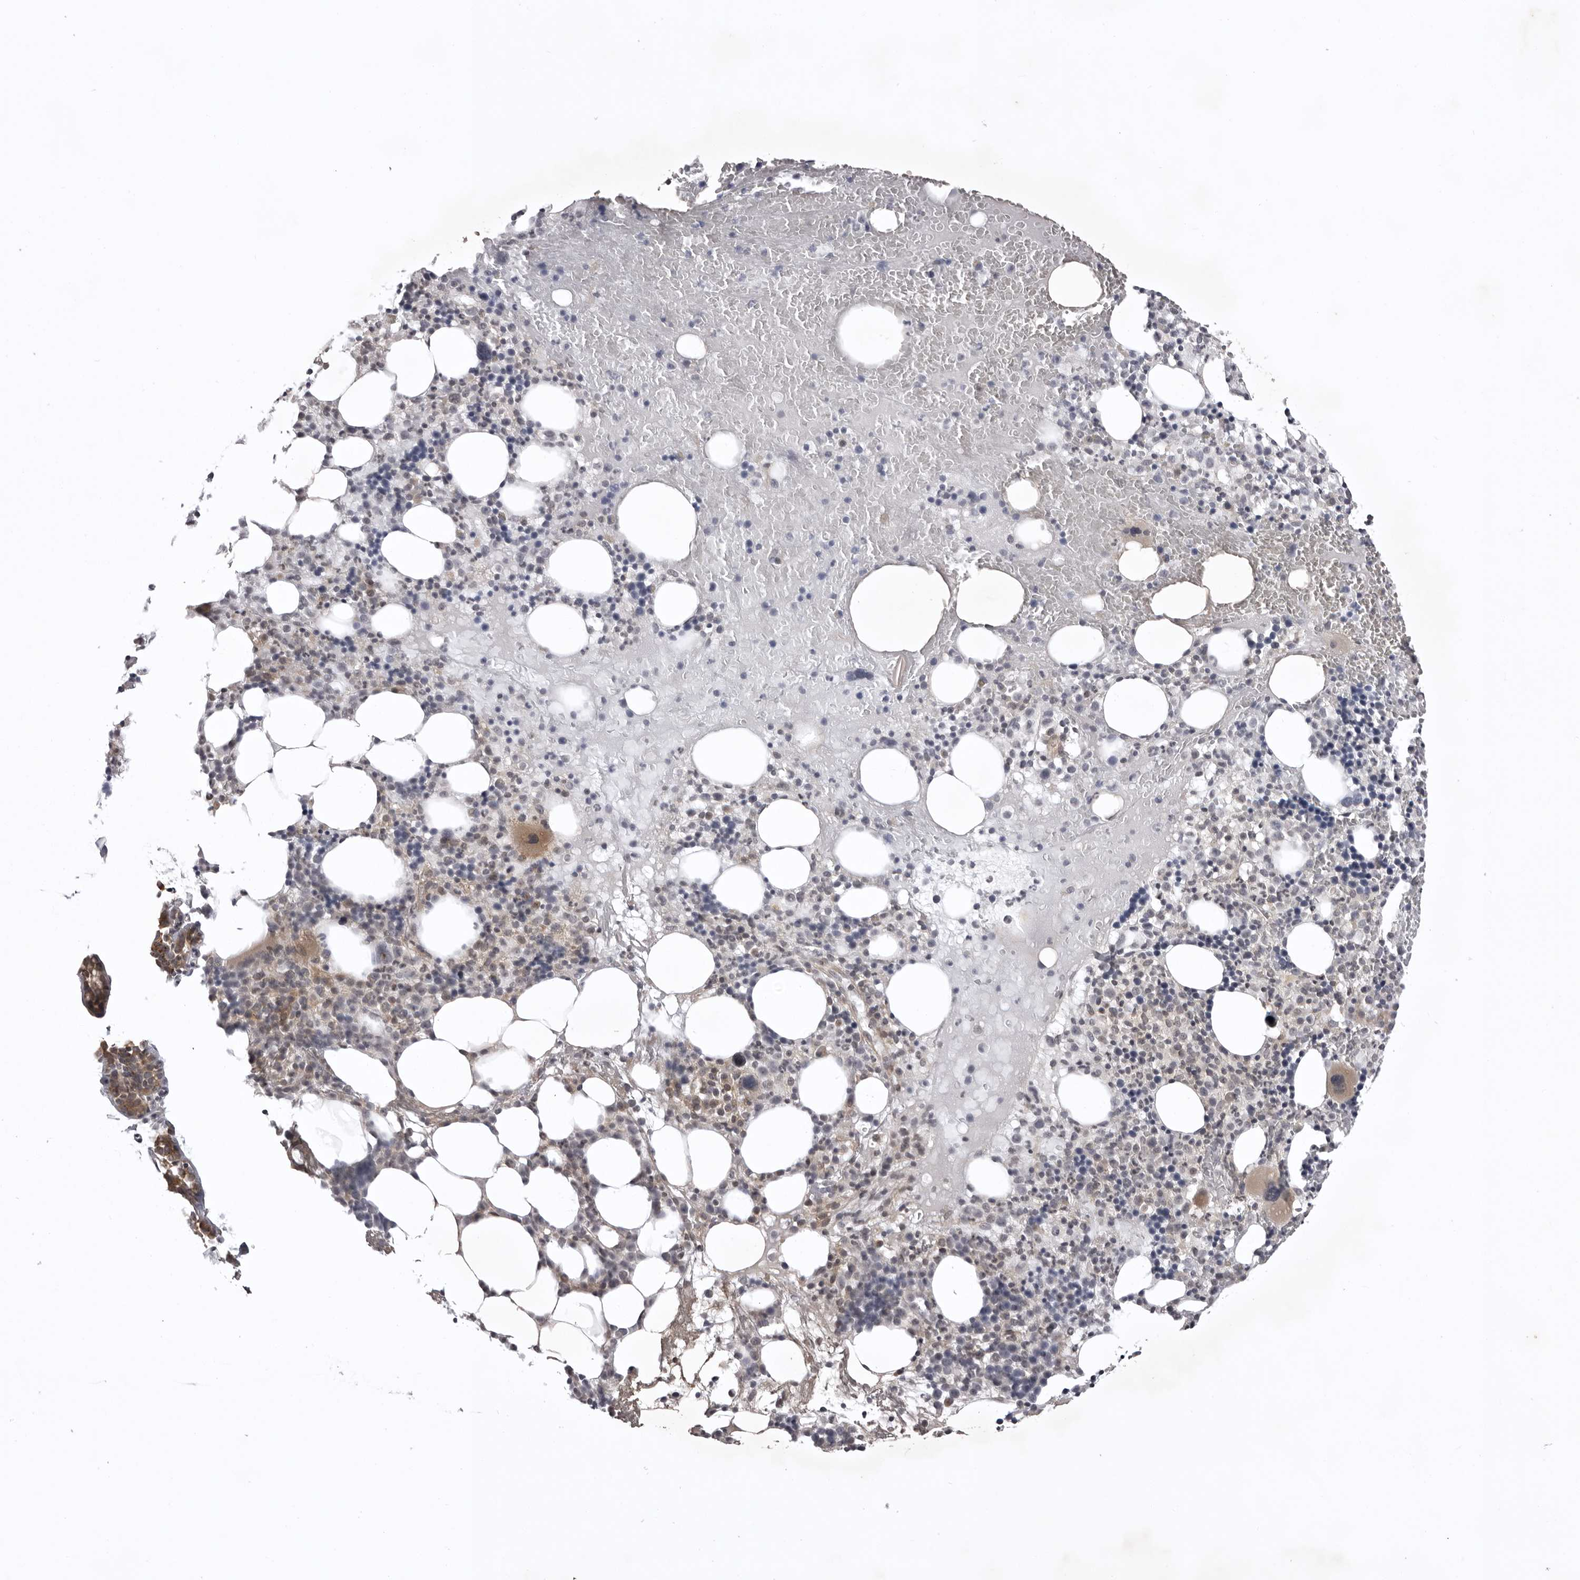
{"staining": {"intensity": "weak", "quantity": "25%-75%", "location": "cytoplasmic/membranous"}, "tissue": "bone marrow", "cell_type": "Hematopoietic cells", "image_type": "normal", "snomed": [{"axis": "morphology", "description": "Normal tissue, NOS"}, {"axis": "morphology", "description": "Inflammation, NOS"}, {"axis": "topography", "description": "Bone marrow"}], "caption": "This photomicrograph shows immunohistochemistry staining of benign human bone marrow, with low weak cytoplasmic/membranous expression in approximately 25%-75% of hematopoietic cells.", "gene": "USP43", "patient": {"sex": "female", "age": 77}}